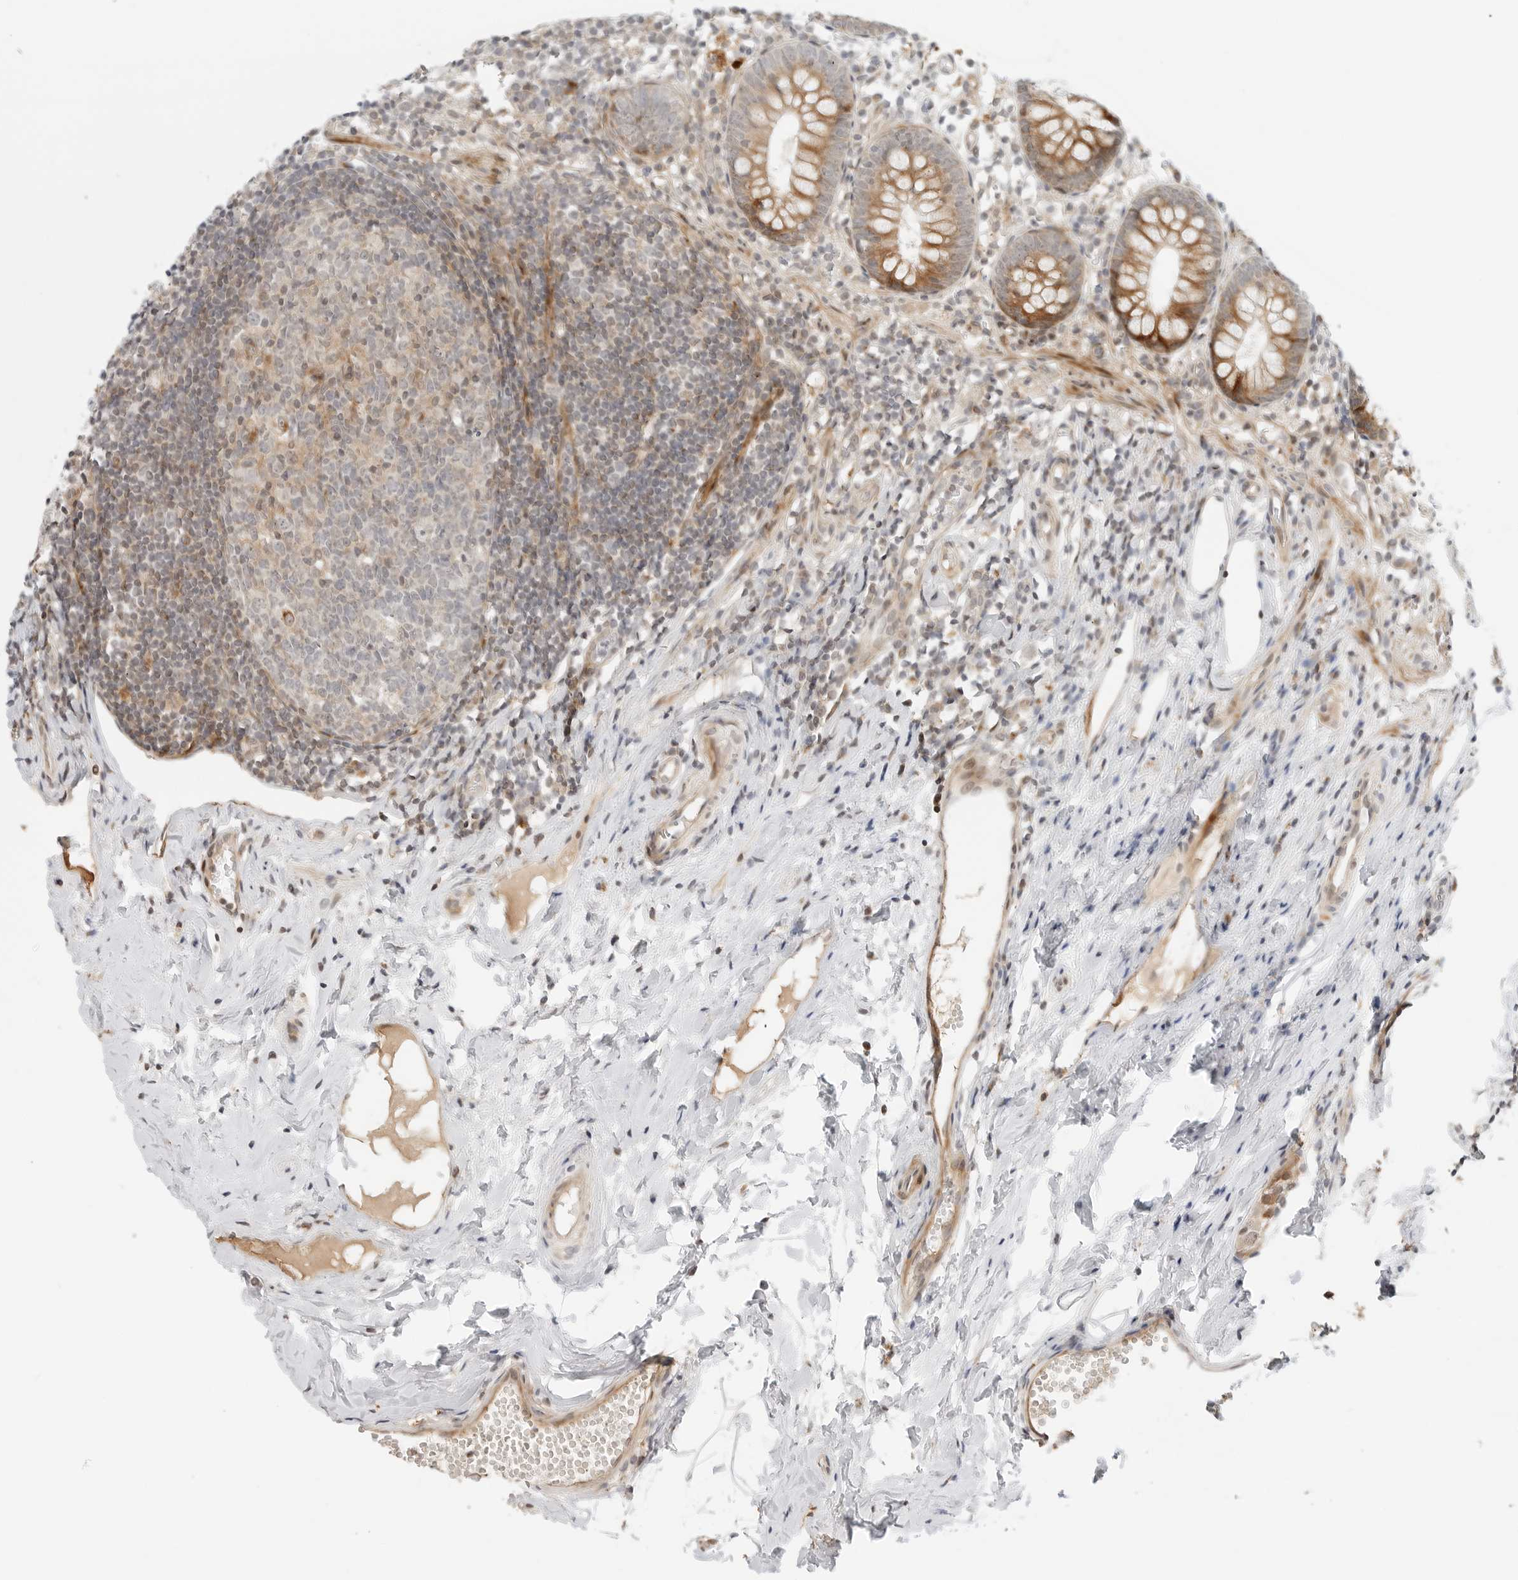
{"staining": {"intensity": "moderate", "quantity": ">75%", "location": "cytoplasmic/membranous"}, "tissue": "appendix", "cell_type": "Glandular cells", "image_type": "normal", "snomed": [{"axis": "morphology", "description": "Normal tissue, NOS"}, {"axis": "topography", "description": "Appendix"}], "caption": "The photomicrograph exhibits staining of normal appendix, revealing moderate cytoplasmic/membranous protein staining (brown color) within glandular cells.", "gene": "GEM", "patient": {"sex": "female", "age": 20}}